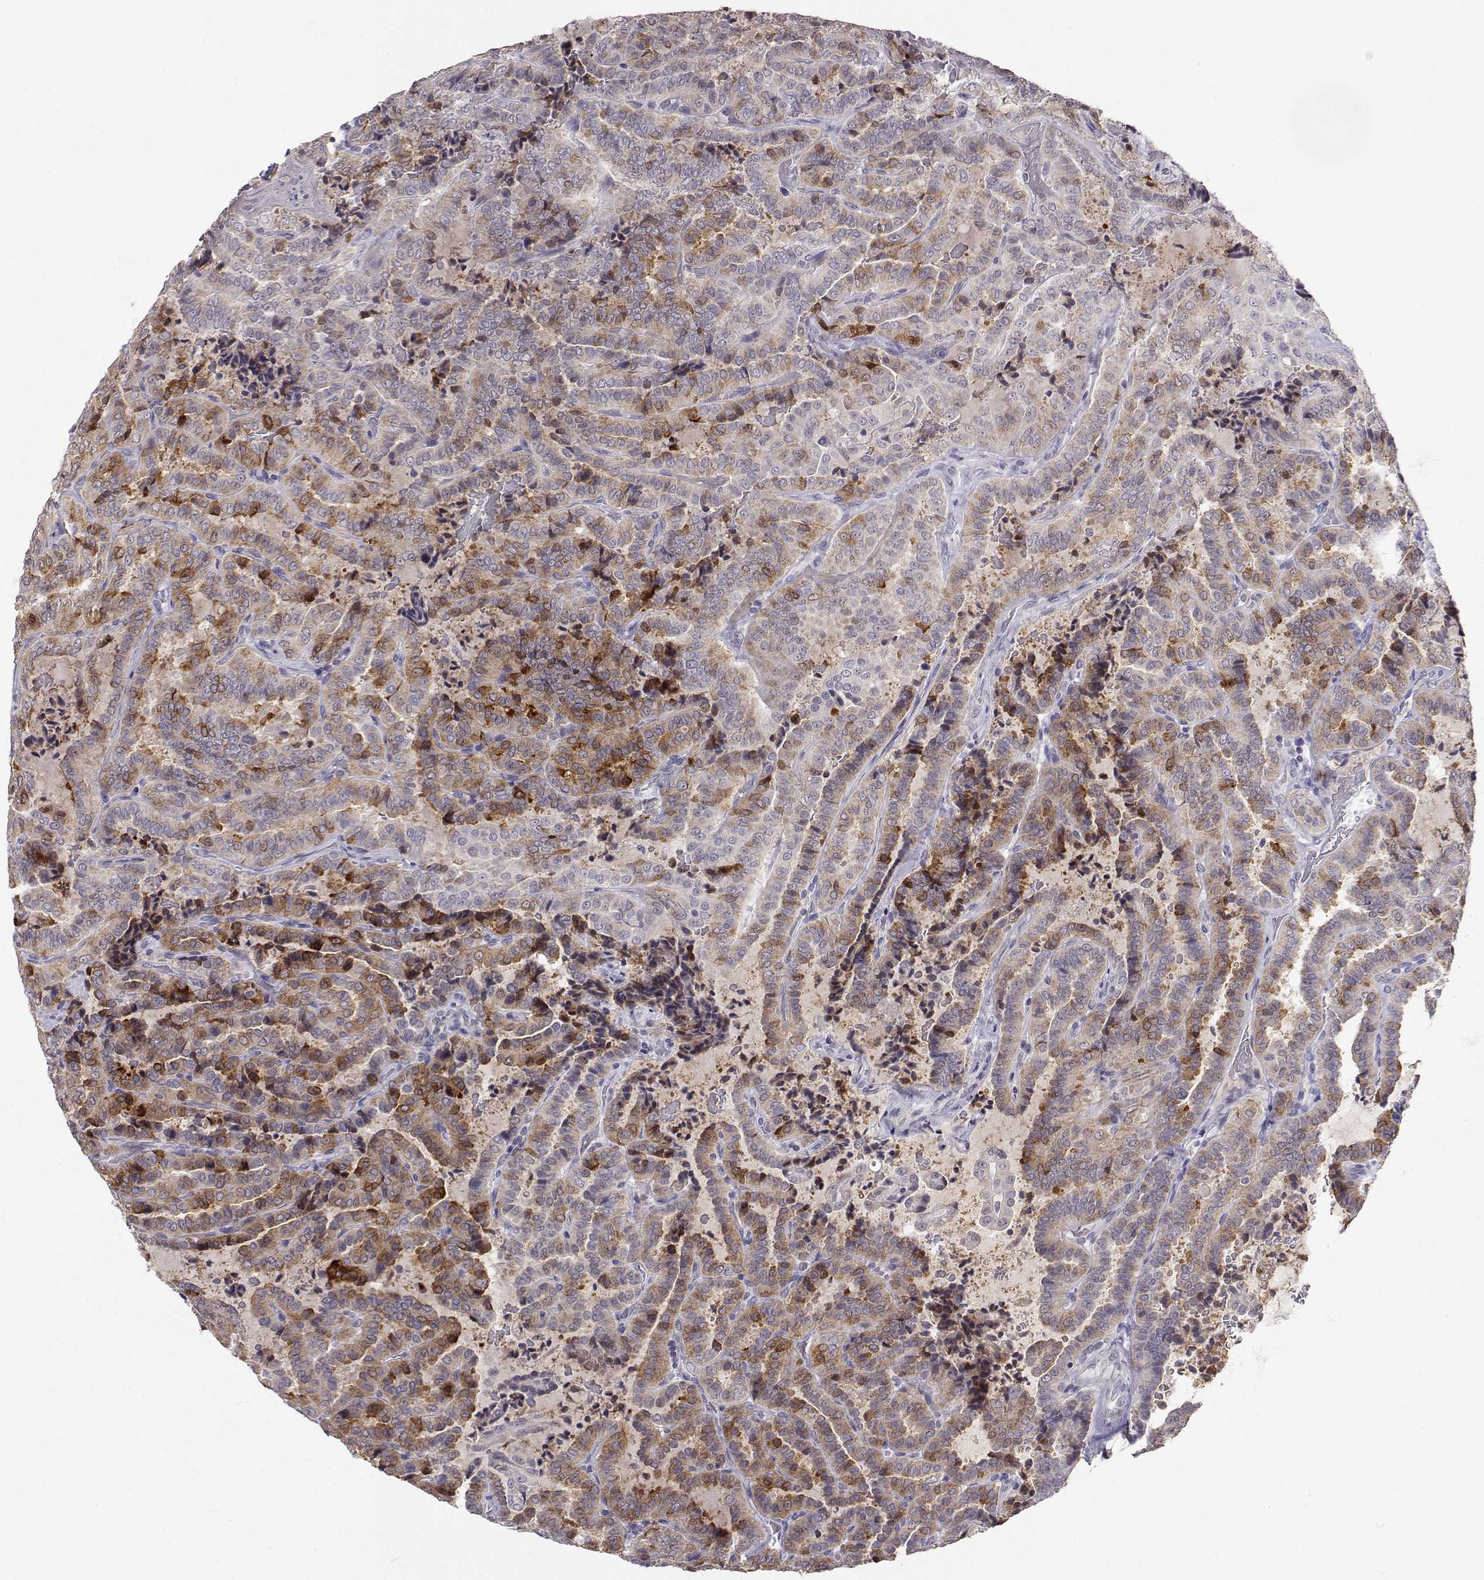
{"staining": {"intensity": "strong", "quantity": "<25%", "location": "cytoplasmic/membranous"}, "tissue": "thyroid cancer", "cell_type": "Tumor cells", "image_type": "cancer", "snomed": [{"axis": "morphology", "description": "Papillary adenocarcinoma, NOS"}, {"axis": "topography", "description": "Thyroid gland"}], "caption": "Strong cytoplasmic/membranous protein expression is appreciated in approximately <25% of tumor cells in thyroid papillary adenocarcinoma.", "gene": "SLC6A3", "patient": {"sex": "female", "age": 39}}